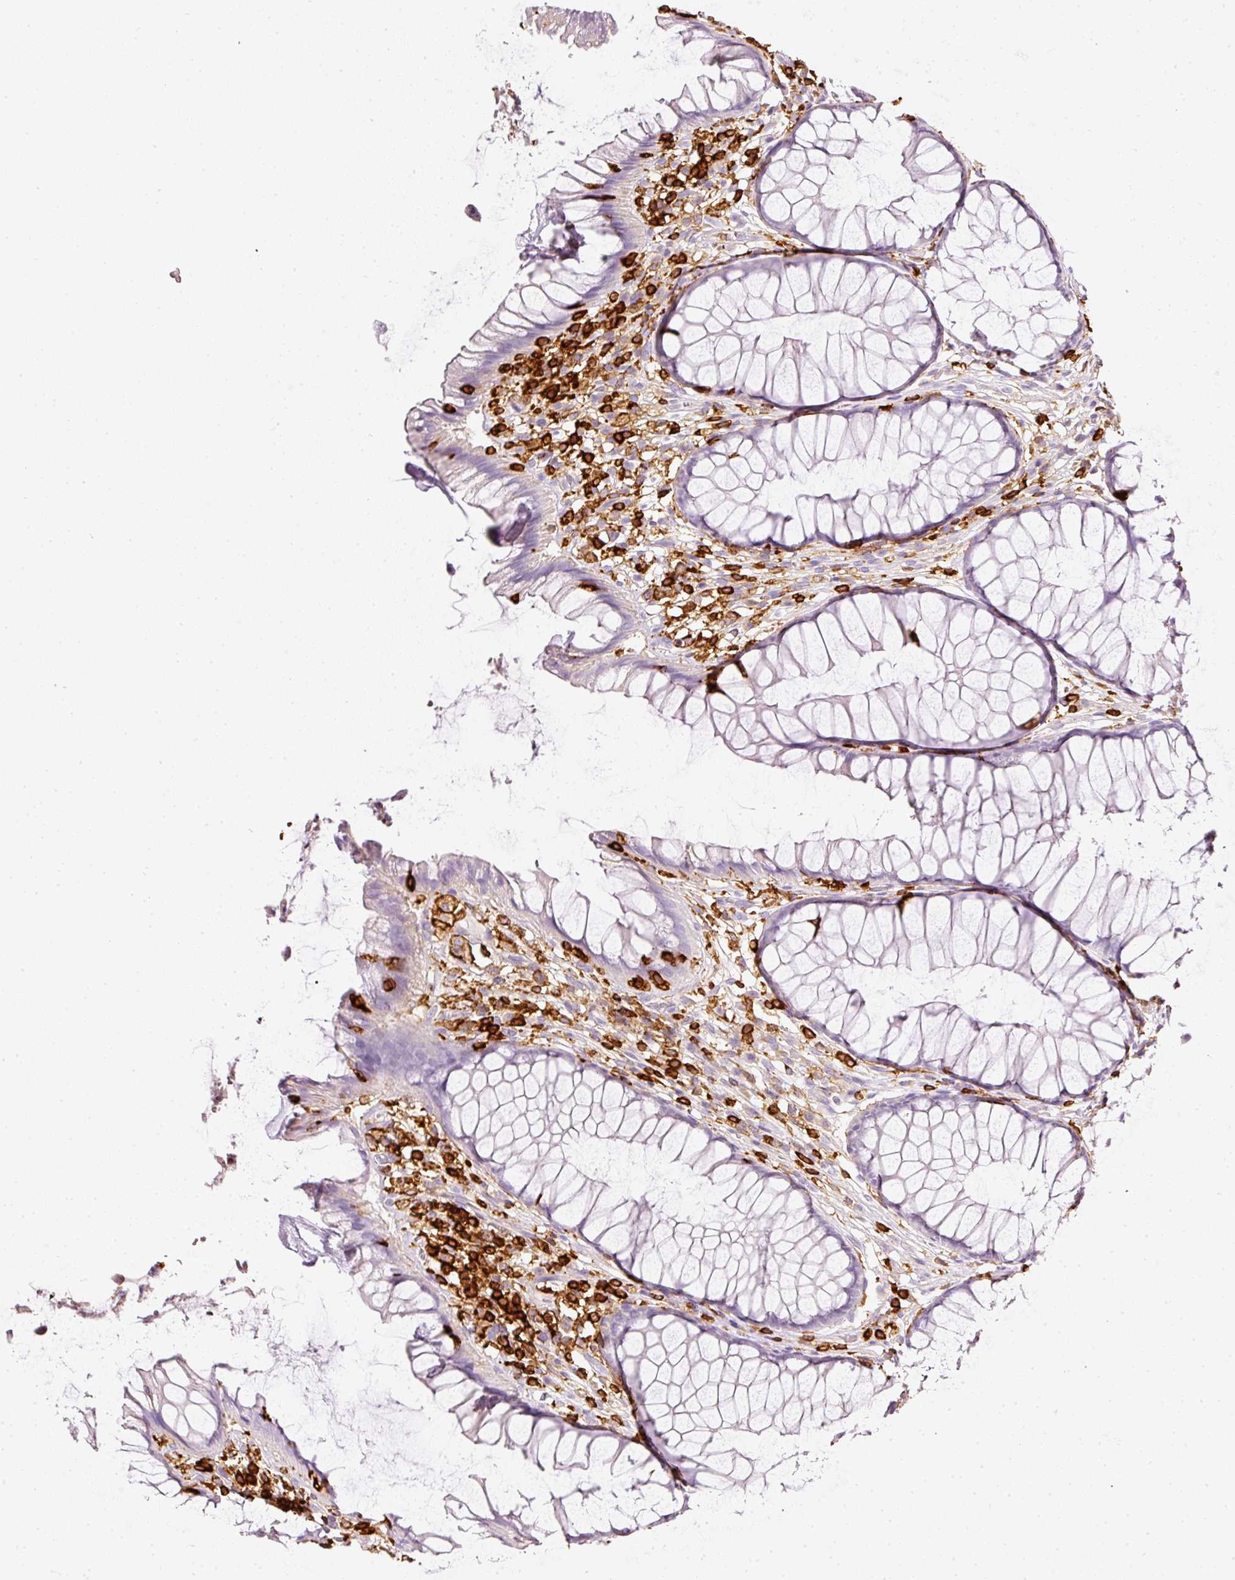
{"staining": {"intensity": "negative", "quantity": "none", "location": "none"}, "tissue": "rectum", "cell_type": "Glandular cells", "image_type": "normal", "snomed": [{"axis": "morphology", "description": "Normal tissue, NOS"}, {"axis": "topography", "description": "Smooth muscle"}, {"axis": "topography", "description": "Rectum"}], "caption": "Rectum was stained to show a protein in brown. There is no significant staining in glandular cells. (DAB (3,3'-diaminobenzidine) immunohistochemistry, high magnification).", "gene": "EVL", "patient": {"sex": "male", "age": 53}}